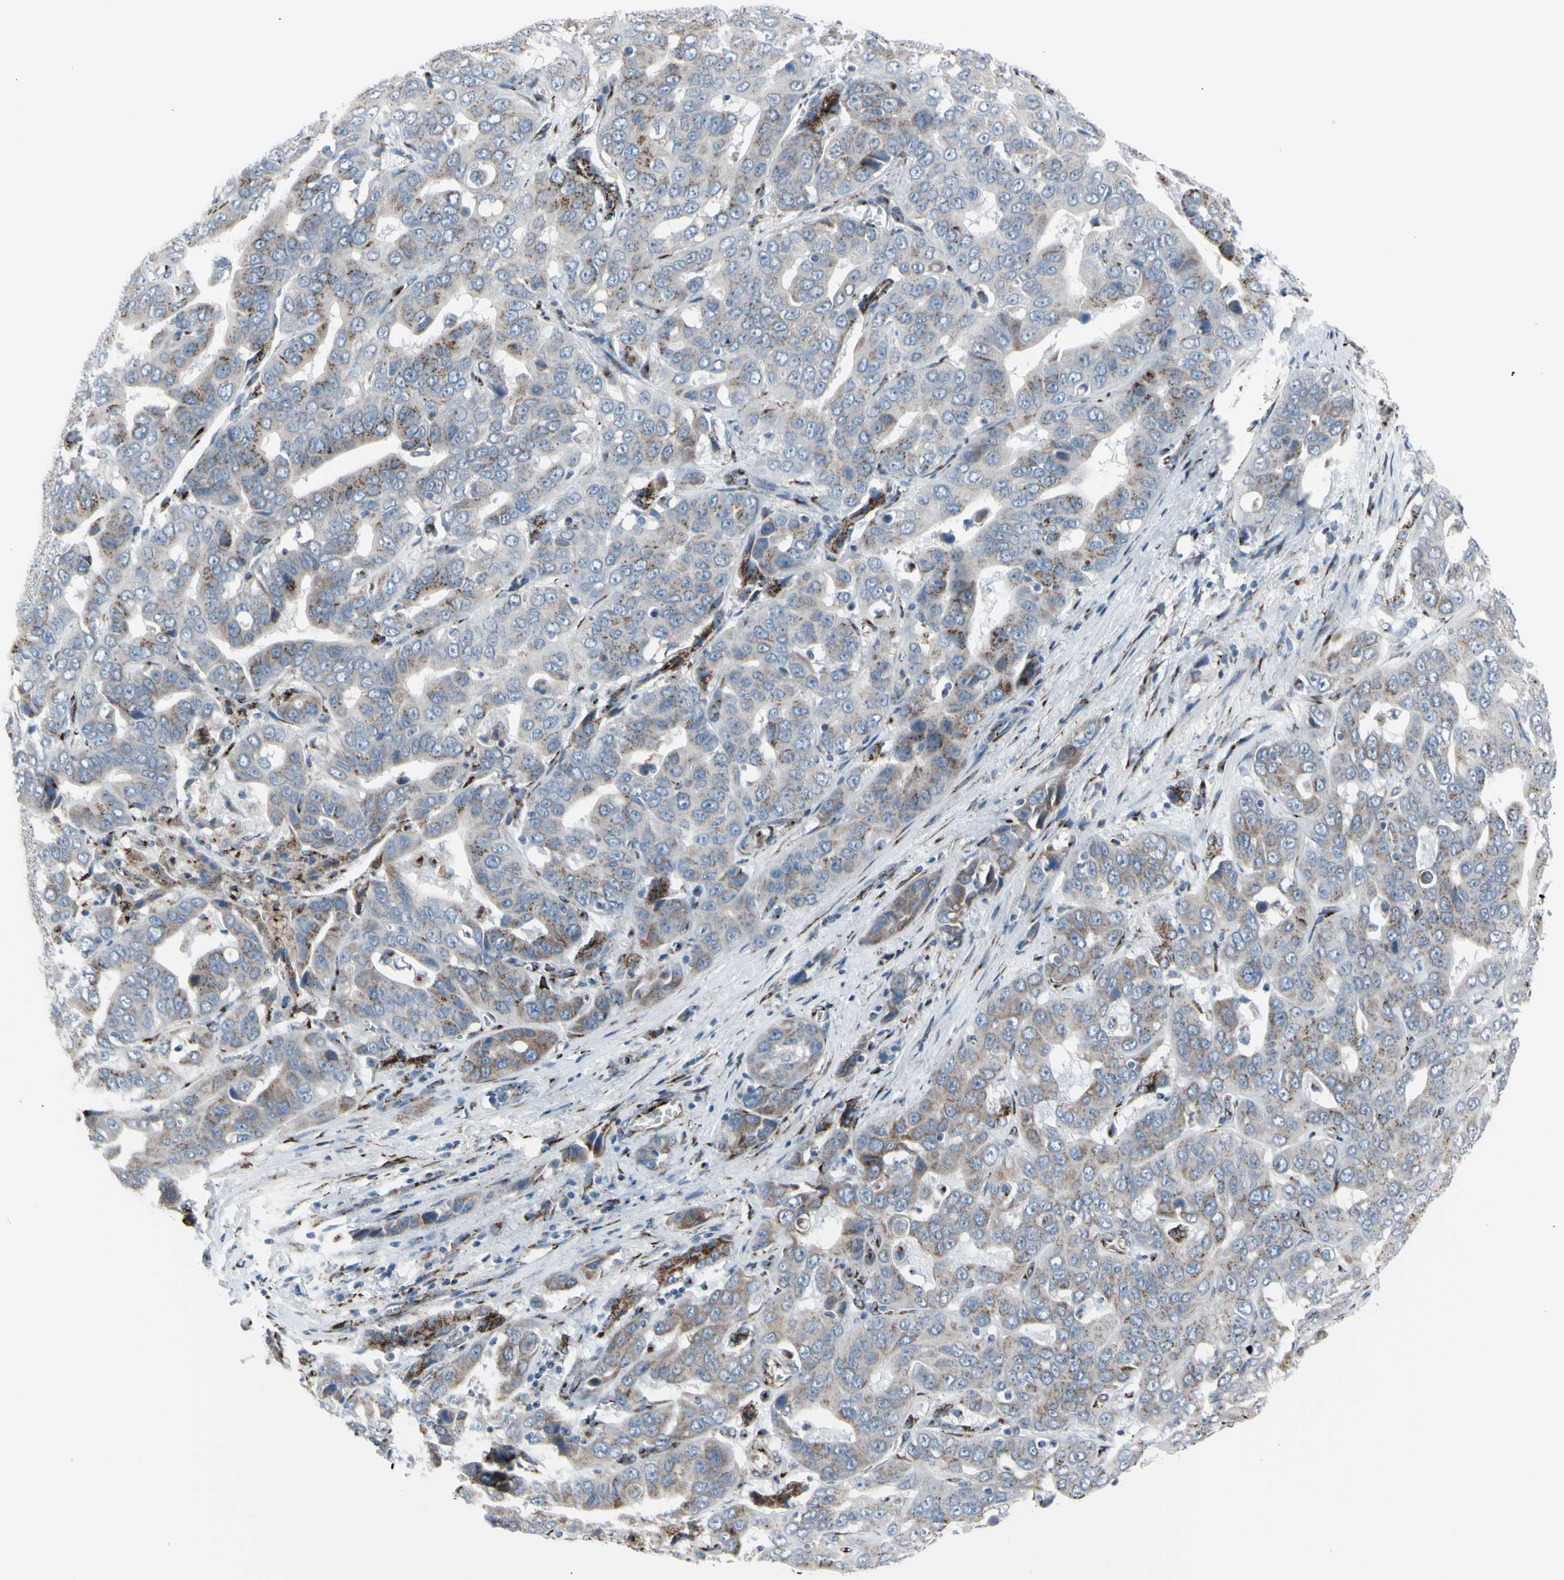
{"staining": {"intensity": "moderate", "quantity": "25%-75%", "location": "cytoplasmic/membranous"}, "tissue": "liver cancer", "cell_type": "Tumor cells", "image_type": "cancer", "snomed": [{"axis": "morphology", "description": "Cholangiocarcinoma"}, {"axis": "topography", "description": "Liver"}], "caption": "Liver cancer (cholangiocarcinoma) stained for a protein (brown) shows moderate cytoplasmic/membranous positive staining in approximately 25%-75% of tumor cells.", "gene": "GLG1", "patient": {"sex": "female", "age": 52}}